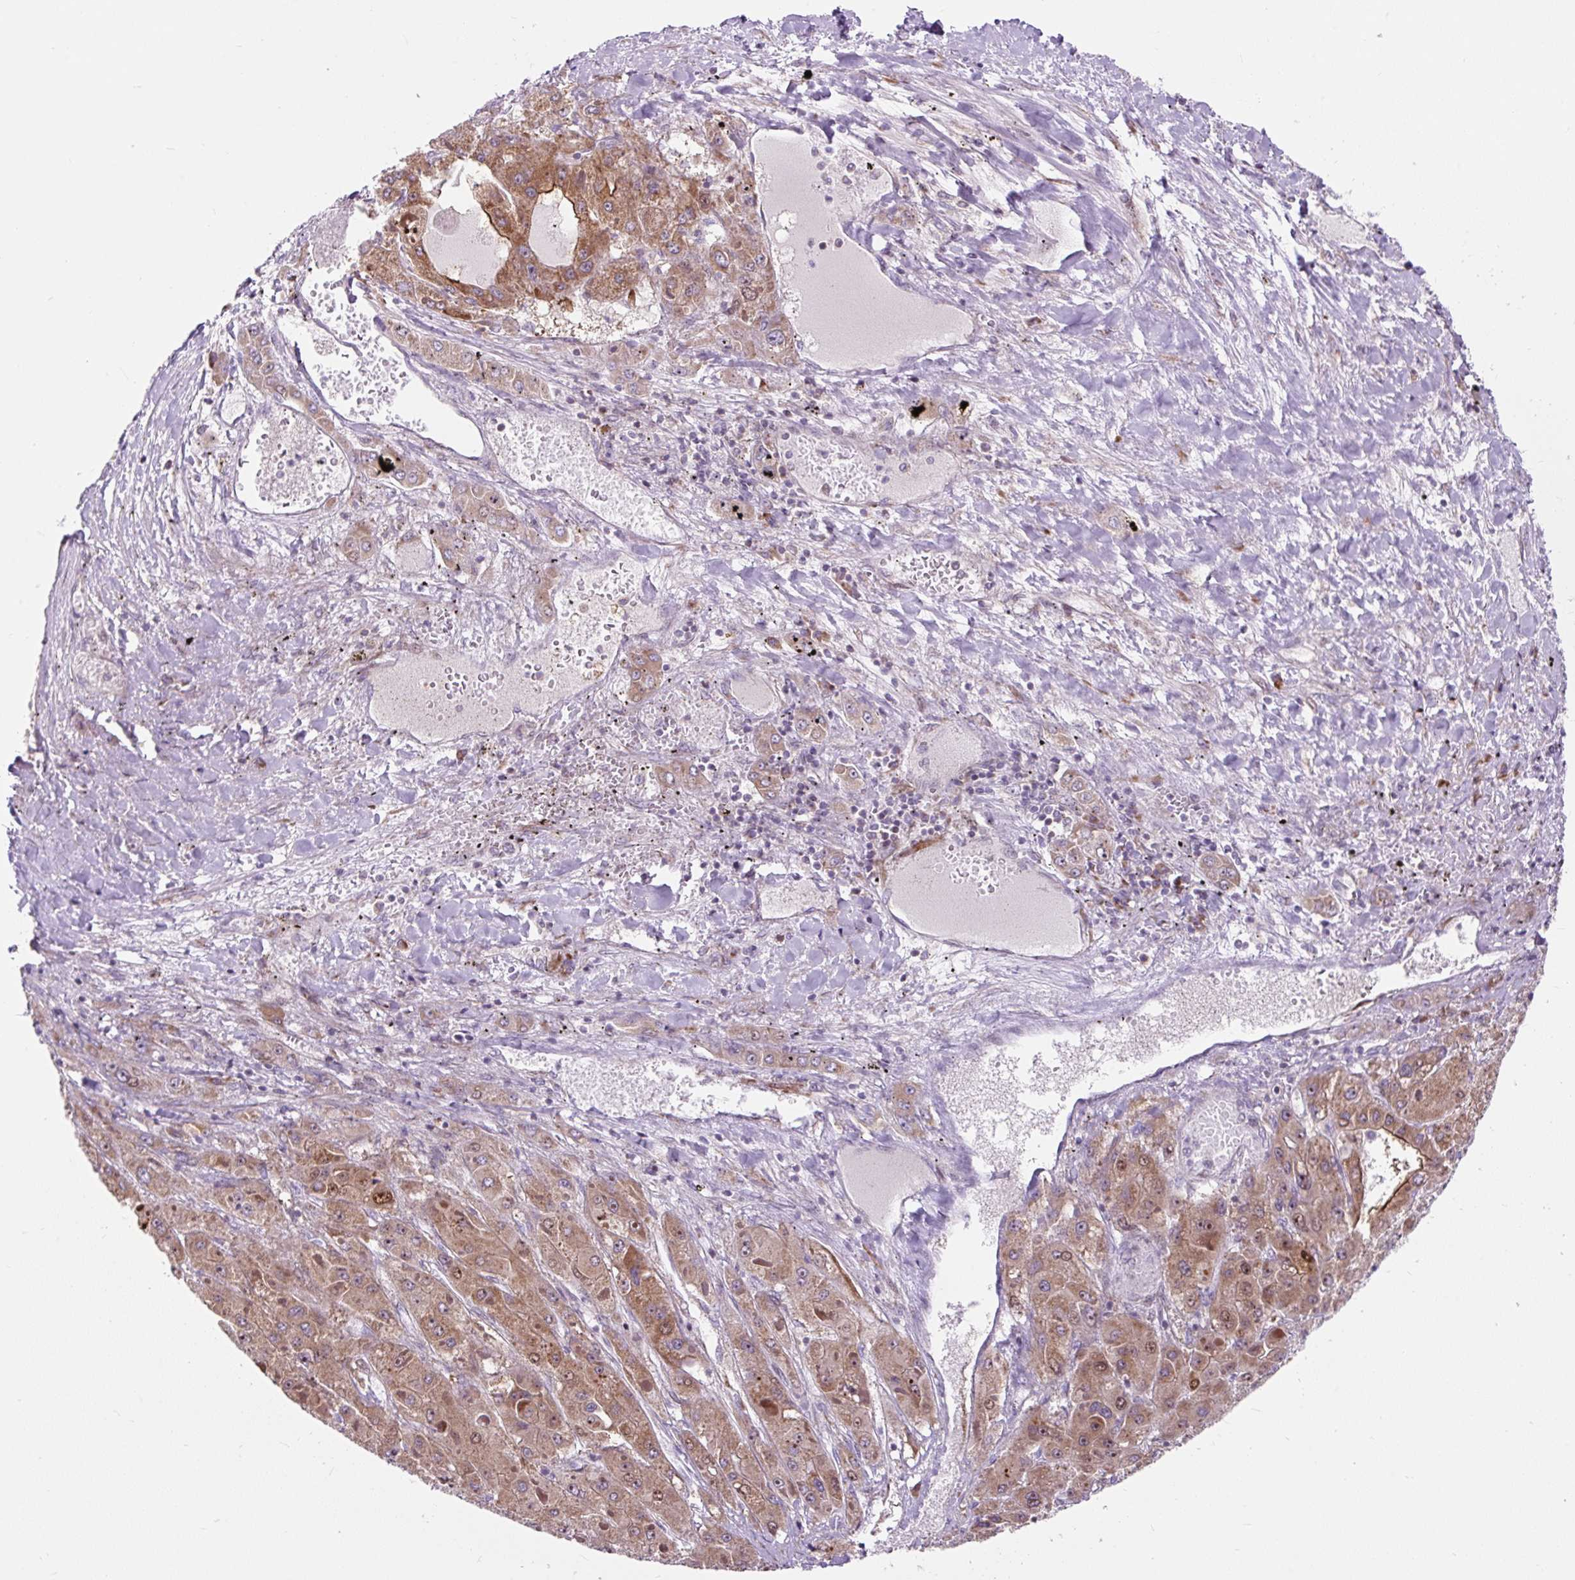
{"staining": {"intensity": "moderate", "quantity": ">75%", "location": "cytoplasmic/membranous"}, "tissue": "liver cancer", "cell_type": "Tumor cells", "image_type": "cancer", "snomed": [{"axis": "morphology", "description": "Carcinoma, Hepatocellular, NOS"}, {"axis": "topography", "description": "Liver"}], "caption": "Tumor cells demonstrate moderate cytoplasmic/membranous positivity in about >75% of cells in hepatocellular carcinoma (liver).", "gene": "CISD3", "patient": {"sex": "female", "age": 73}}